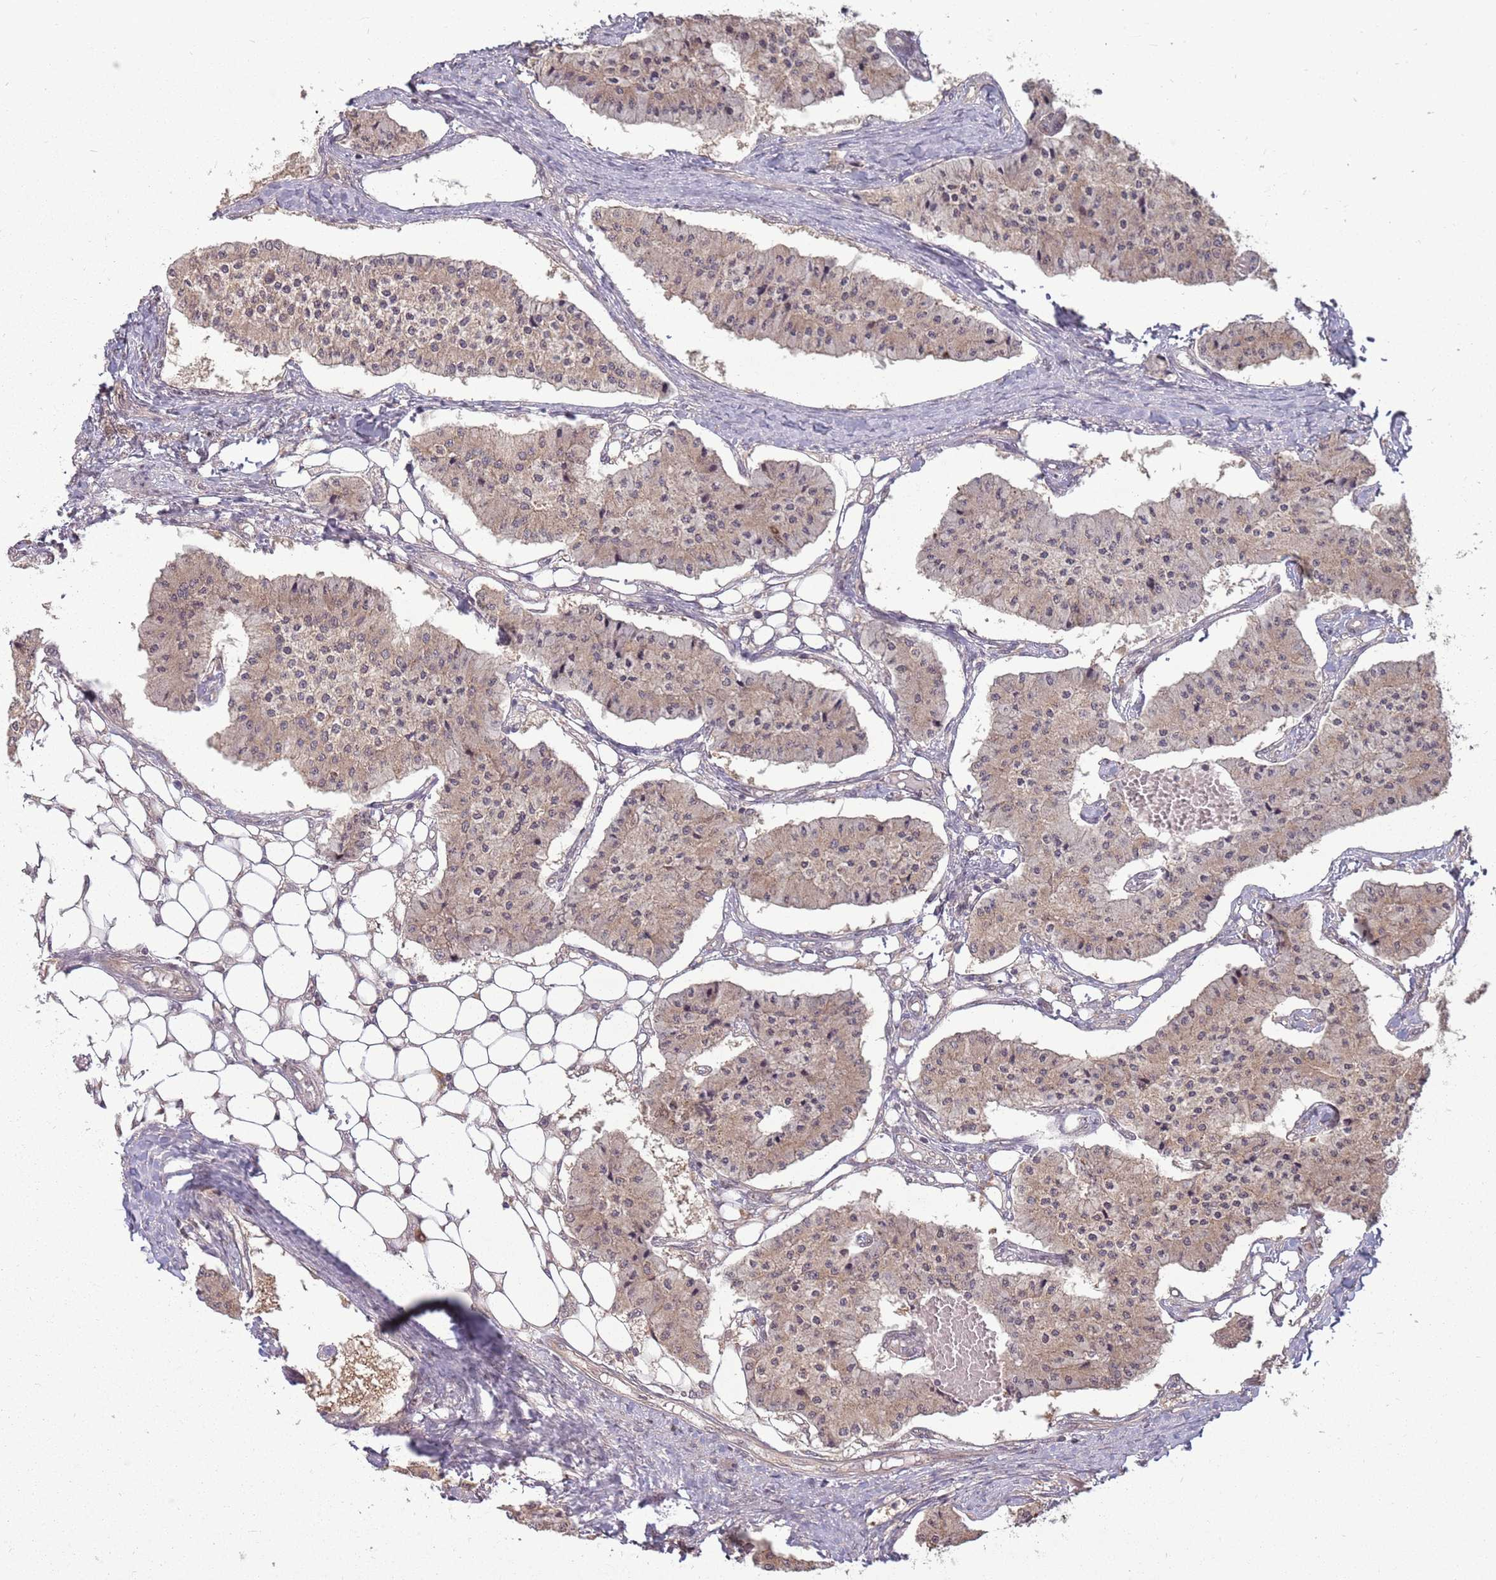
{"staining": {"intensity": "weak", "quantity": ">75%", "location": "cytoplasmic/membranous"}, "tissue": "carcinoid", "cell_type": "Tumor cells", "image_type": "cancer", "snomed": [{"axis": "morphology", "description": "Carcinoid, malignant, NOS"}, {"axis": "topography", "description": "Colon"}], "caption": "Immunohistochemistry (IHC) of human carcinoid demonstrates low levels of weak cytoplasmic/membranous positivity in approximately >75% of tumor cells. (brown staining indicates protein expression, while blue staining denotes nuclei).", "gene": "ADAMTS3", "patient": {"sex": "female", "age": 52}}